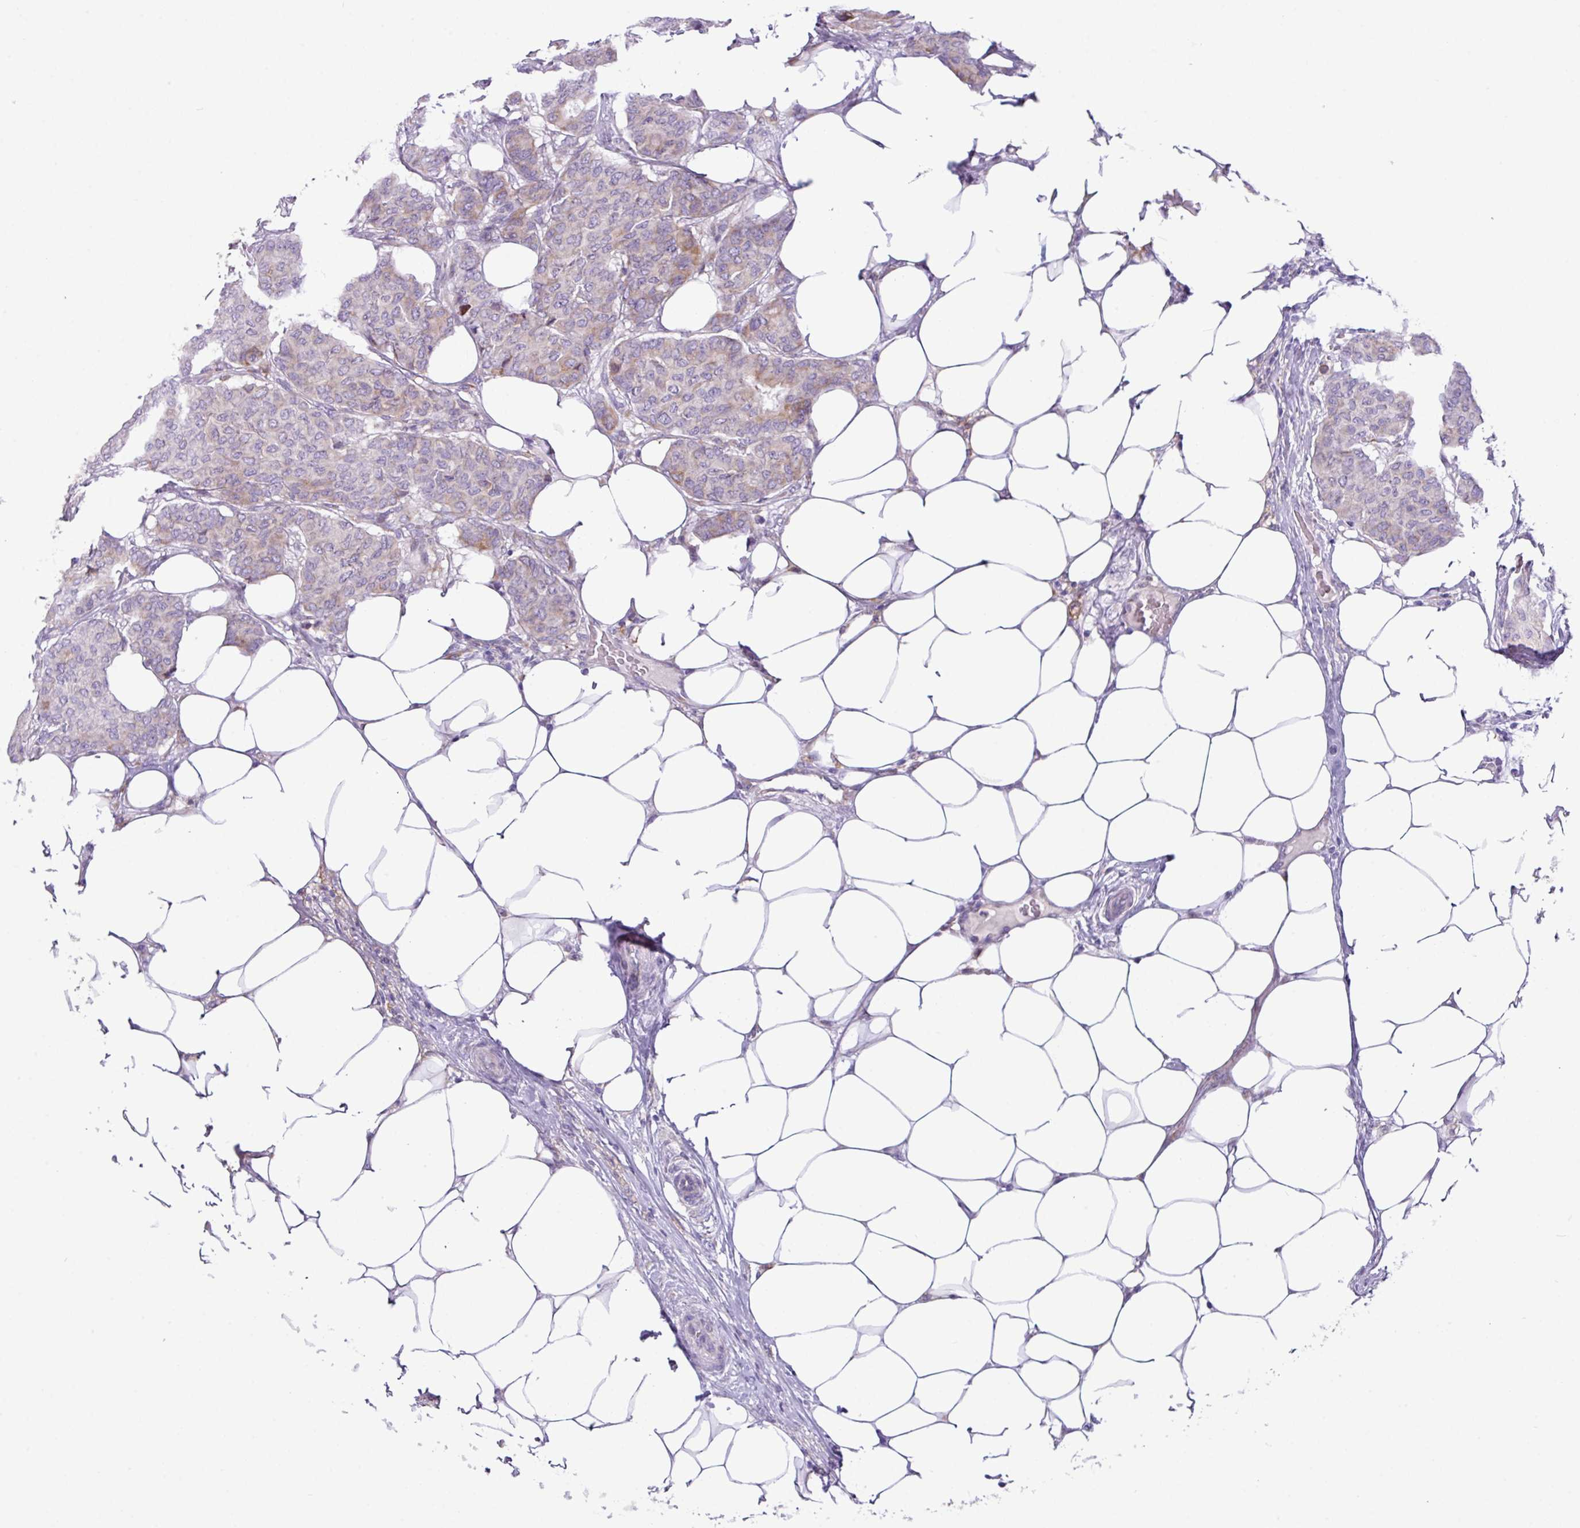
{"staining": {"intensity": "weak", "quantity": "<25%", "location": "cytoplasmic/membranous"}, "tissue": "breast cancer", "cell_type": "Tumor cells", "image_type": "cancer", "snomed": [{"axis": "morphology", "description": "Duct carcinoma"}, {"axis": "topography", "description": "Breast"}], "caption": "An image of human breast cancer is negative for staining in tumor cells. (DAB immunohistochemistry (IHC) with hematoxylin counter stain).", "gene": "RGS21", "patient": {"sex": "female", "age": 75}}